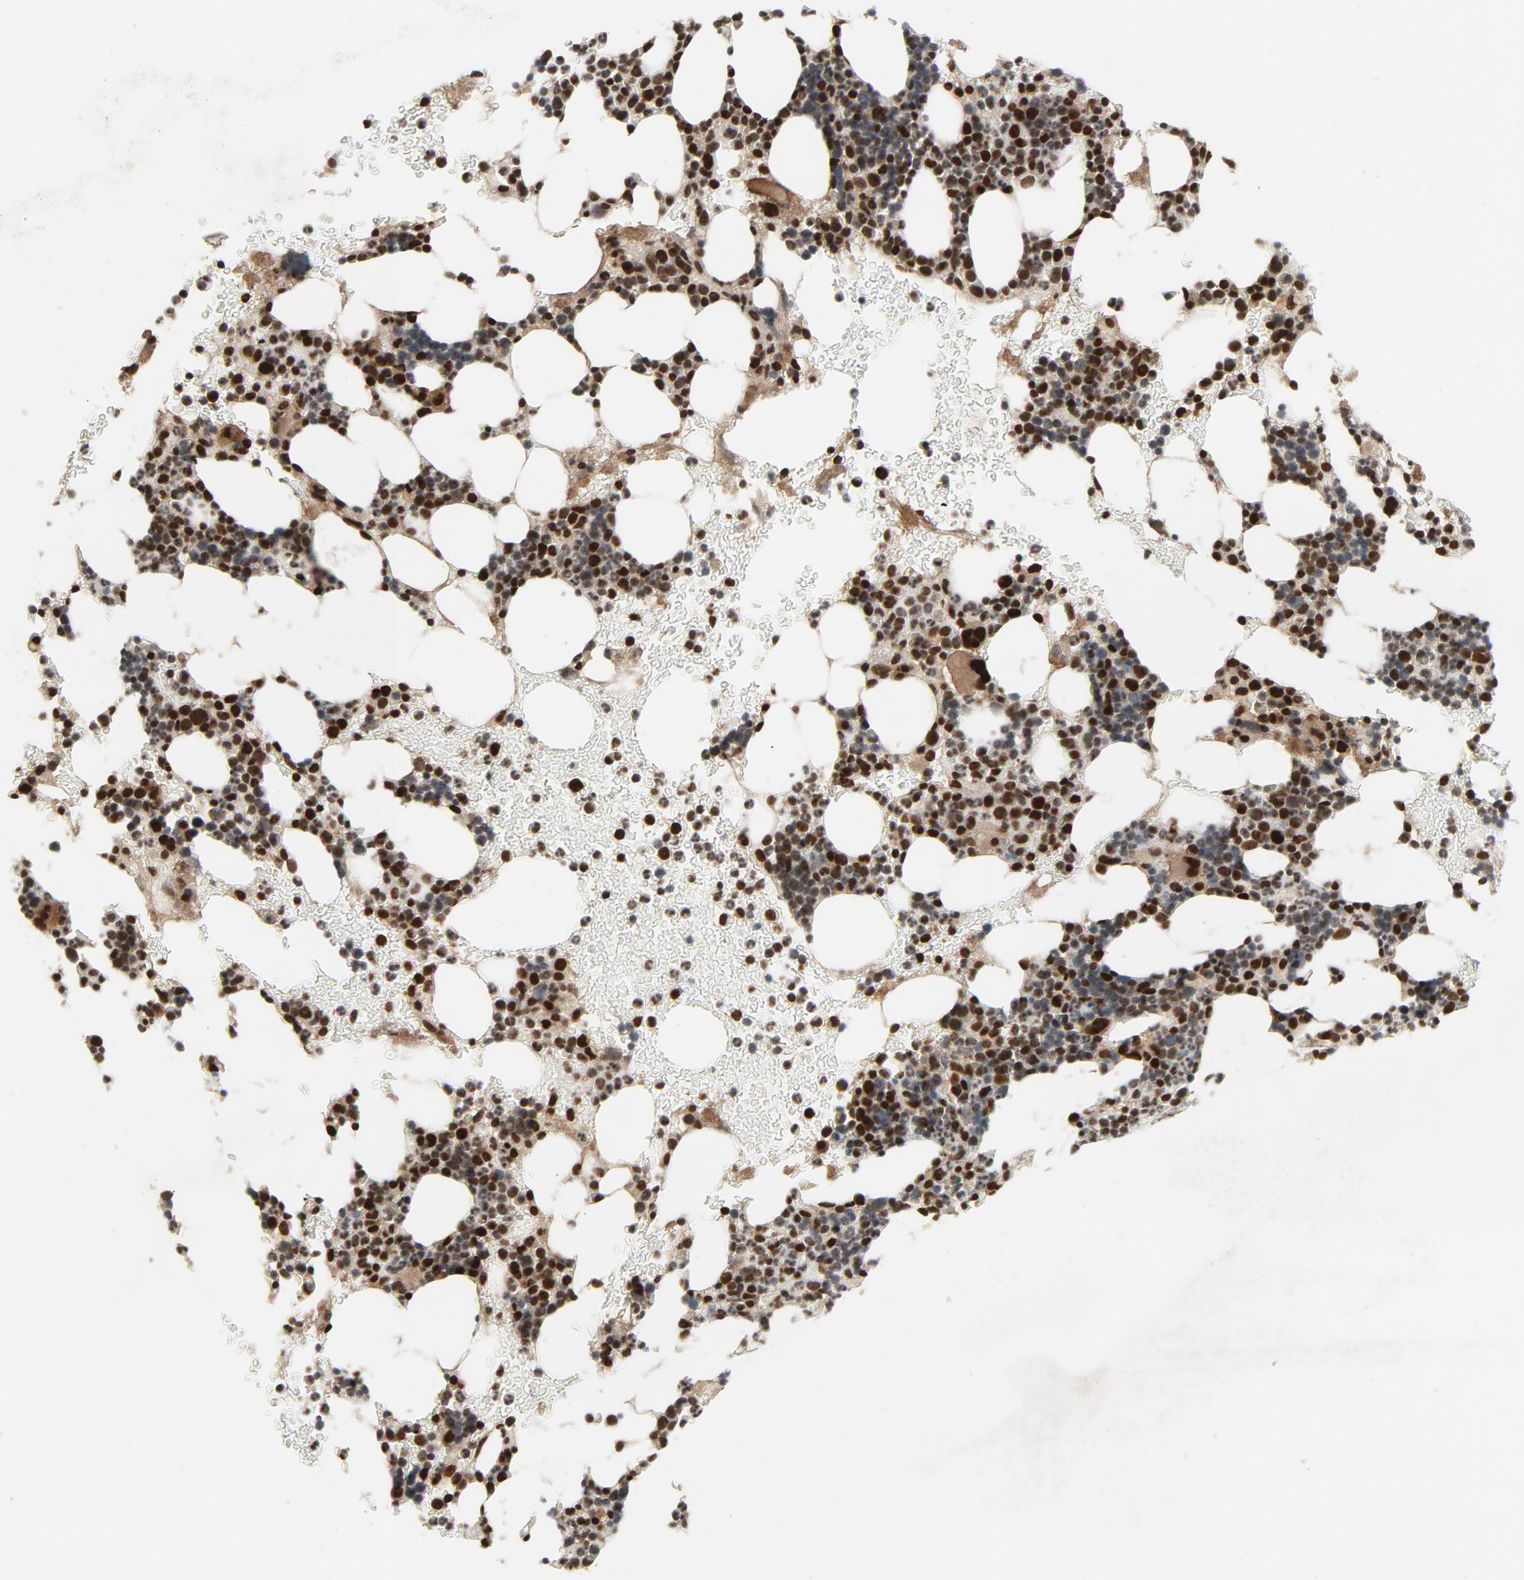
{"staining": {"intensity": "strong", "quantity": ">75%", "location": "nuclear"}, "tissue": "bone marrow", "cell_type": "Hematopoietic cells", "image_type": "normal", "snomed": [{"axis": "morphology", "description": "Normal tissue, NOS"}, {"axis": "topography", "description": "Bone marrow"}], "caption": "Immunohistochemistry staining of normal bone marrow, which shows high levels of strong nuclear positivity in about >75% of hematopoietic cells indicating strong nuclear protein staining. The staining was performed using DAB (3,3'-diaminobenzidine) (brown) for protein detection and nuclei were counterstained in hematoxylin (blue).", "gene": "SMARCD1", "patient": {"sex": "male", "age": 17}}